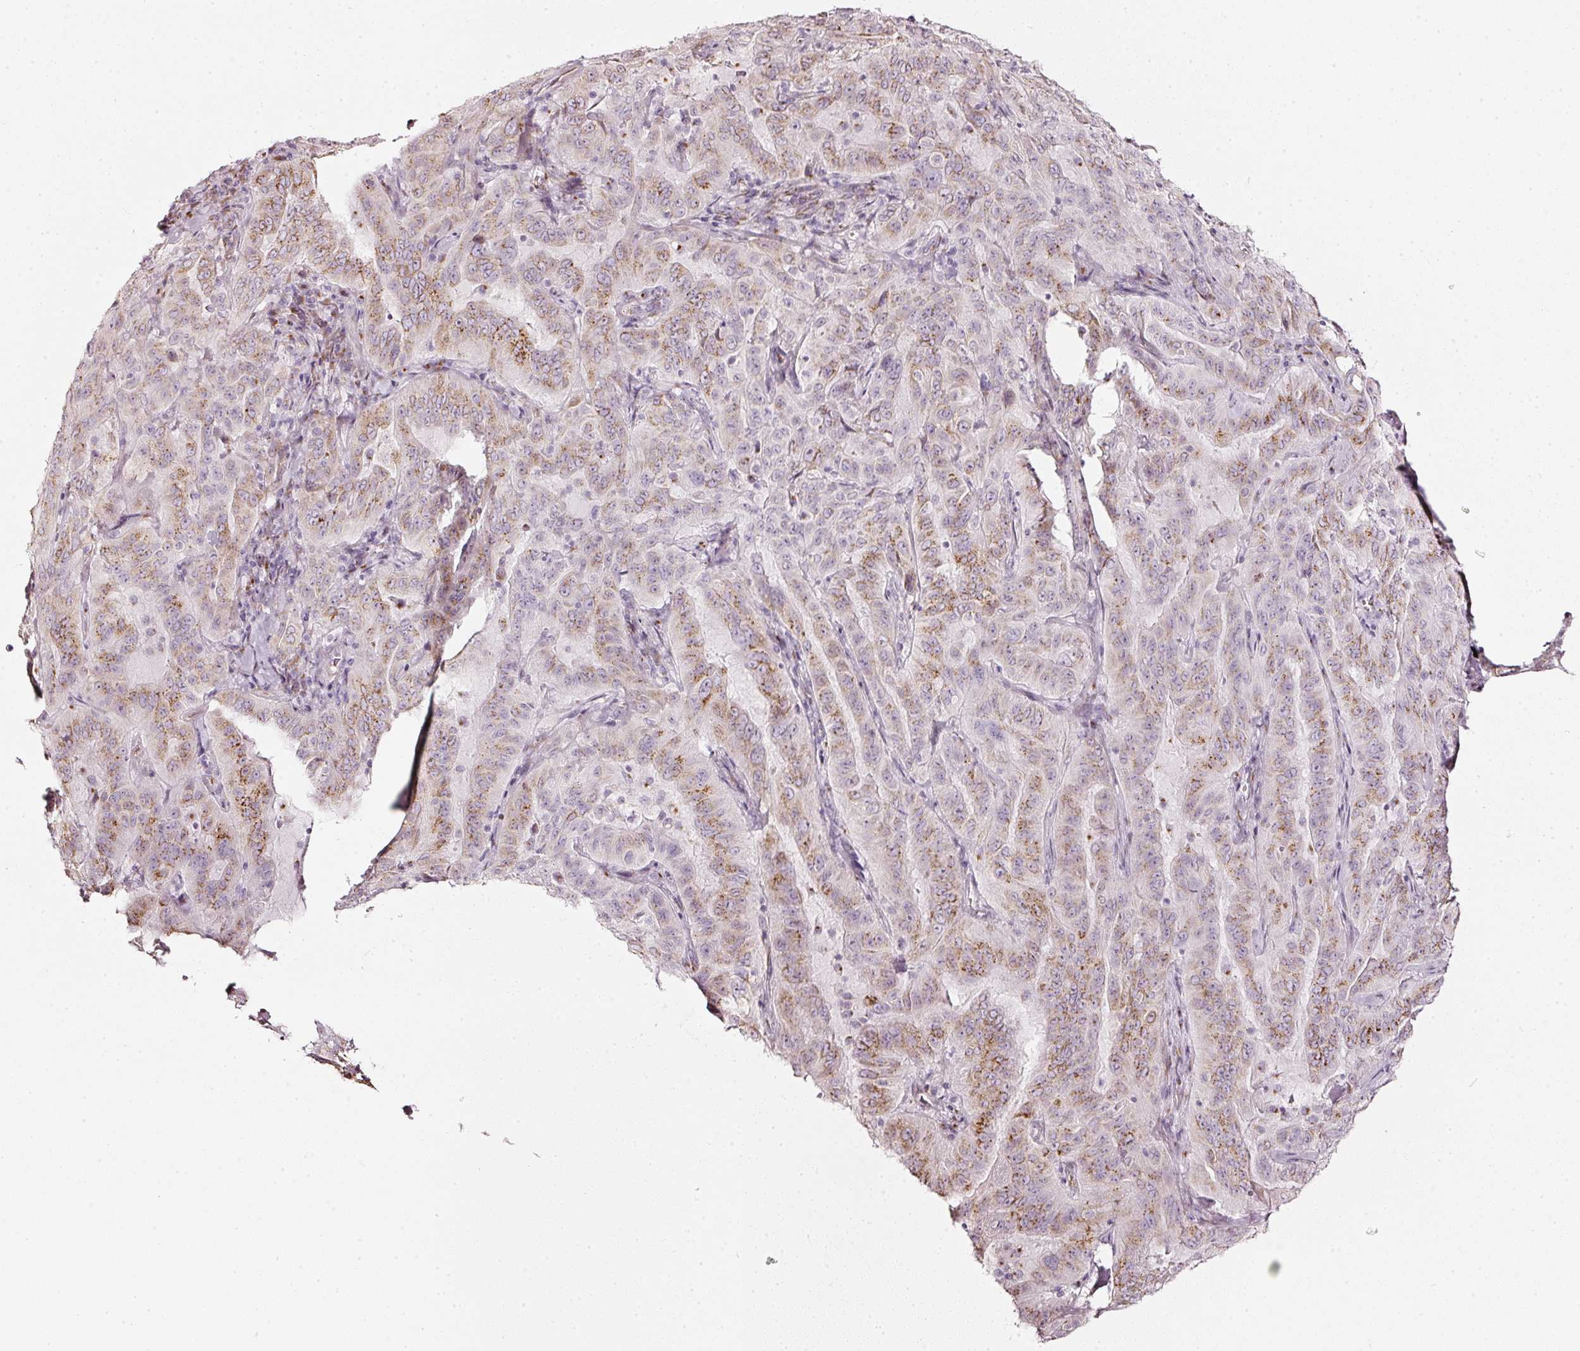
{"staining": {"intensity": "moderate", "quantity": "25%-75%", "location": "cytoplasmic/membranous"}, "tissue": "pancreatic cancer", "cell_type": "Tumor cells", "image_type": "cancer", "snomed": [{"axis": "morphology", "description": "Adenocarcinoma, NOS"}, {"axis": "topography", "description": "Pancreas"}], "caption": "This is a histology image of immunohistochemistry (IHC) staining of pancreatic cancer, which shows moderate positivity in the cytoplasmic/membranous of tumor cells.", "gene": "SDF4", "patient": {"sex": "male", "age": 63}}